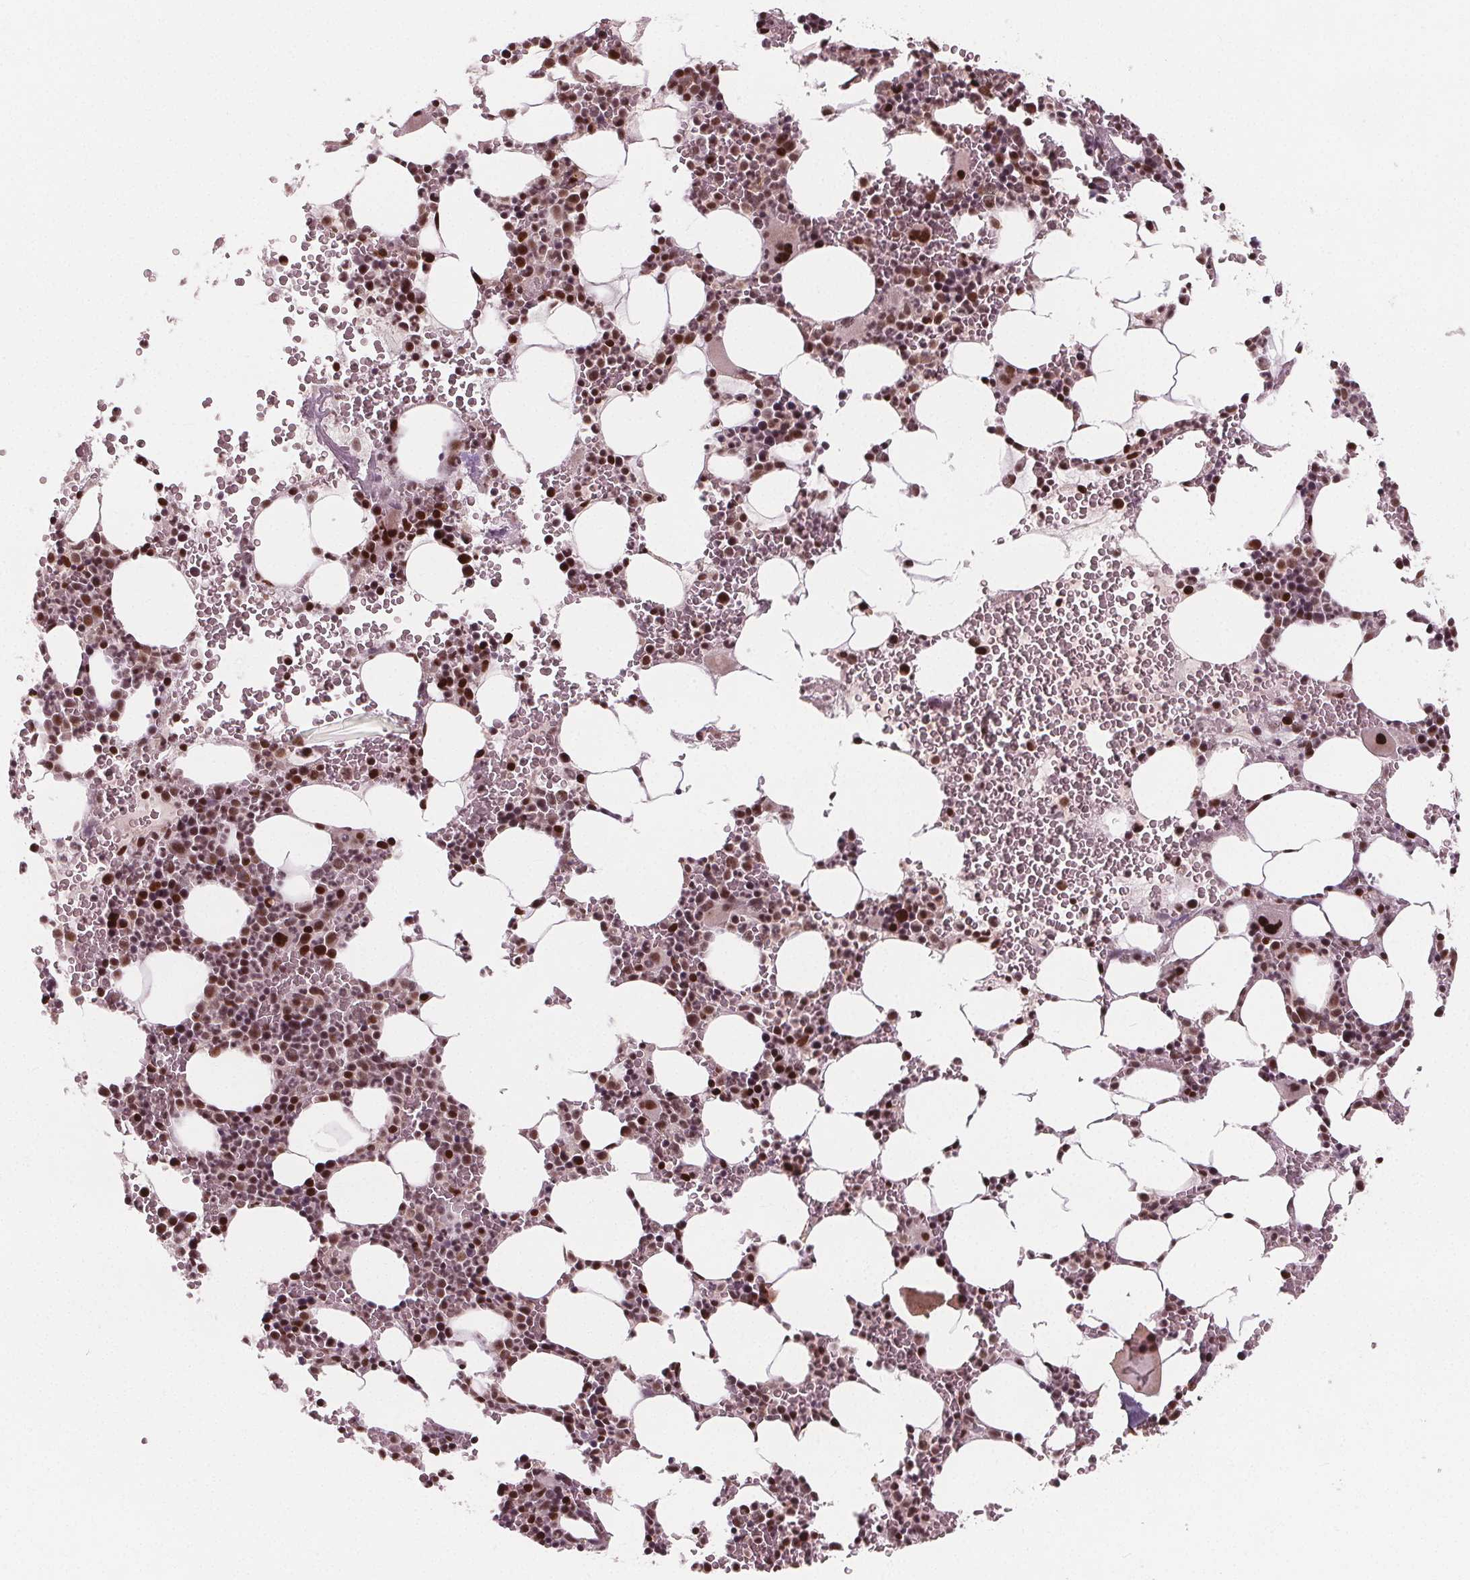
{"staining": {"intensity": "strong", "quantity": "25%-75%", "location": "nuclear"}, "tissue": "bone marrow", "cell_type": "Hematopoietic cells", "image_type": "normal", "snomed": [{"axis": "morphology", "description": "Normal tissue, NOS"}, {"axis": "topography", "description": "Bone marrow"}], "caption": "Protein analysis of unremarkable bone marrow exhibits strong nuclear staining in about 25%-75% of hematopoietic cells. The protein is stained brown, and the nuclei are stained in blue (DAB IHC with brightfield microscopy, high magnification).", "gene": "SNRNP35", "patient": {"sex": "male", "age": 82}}